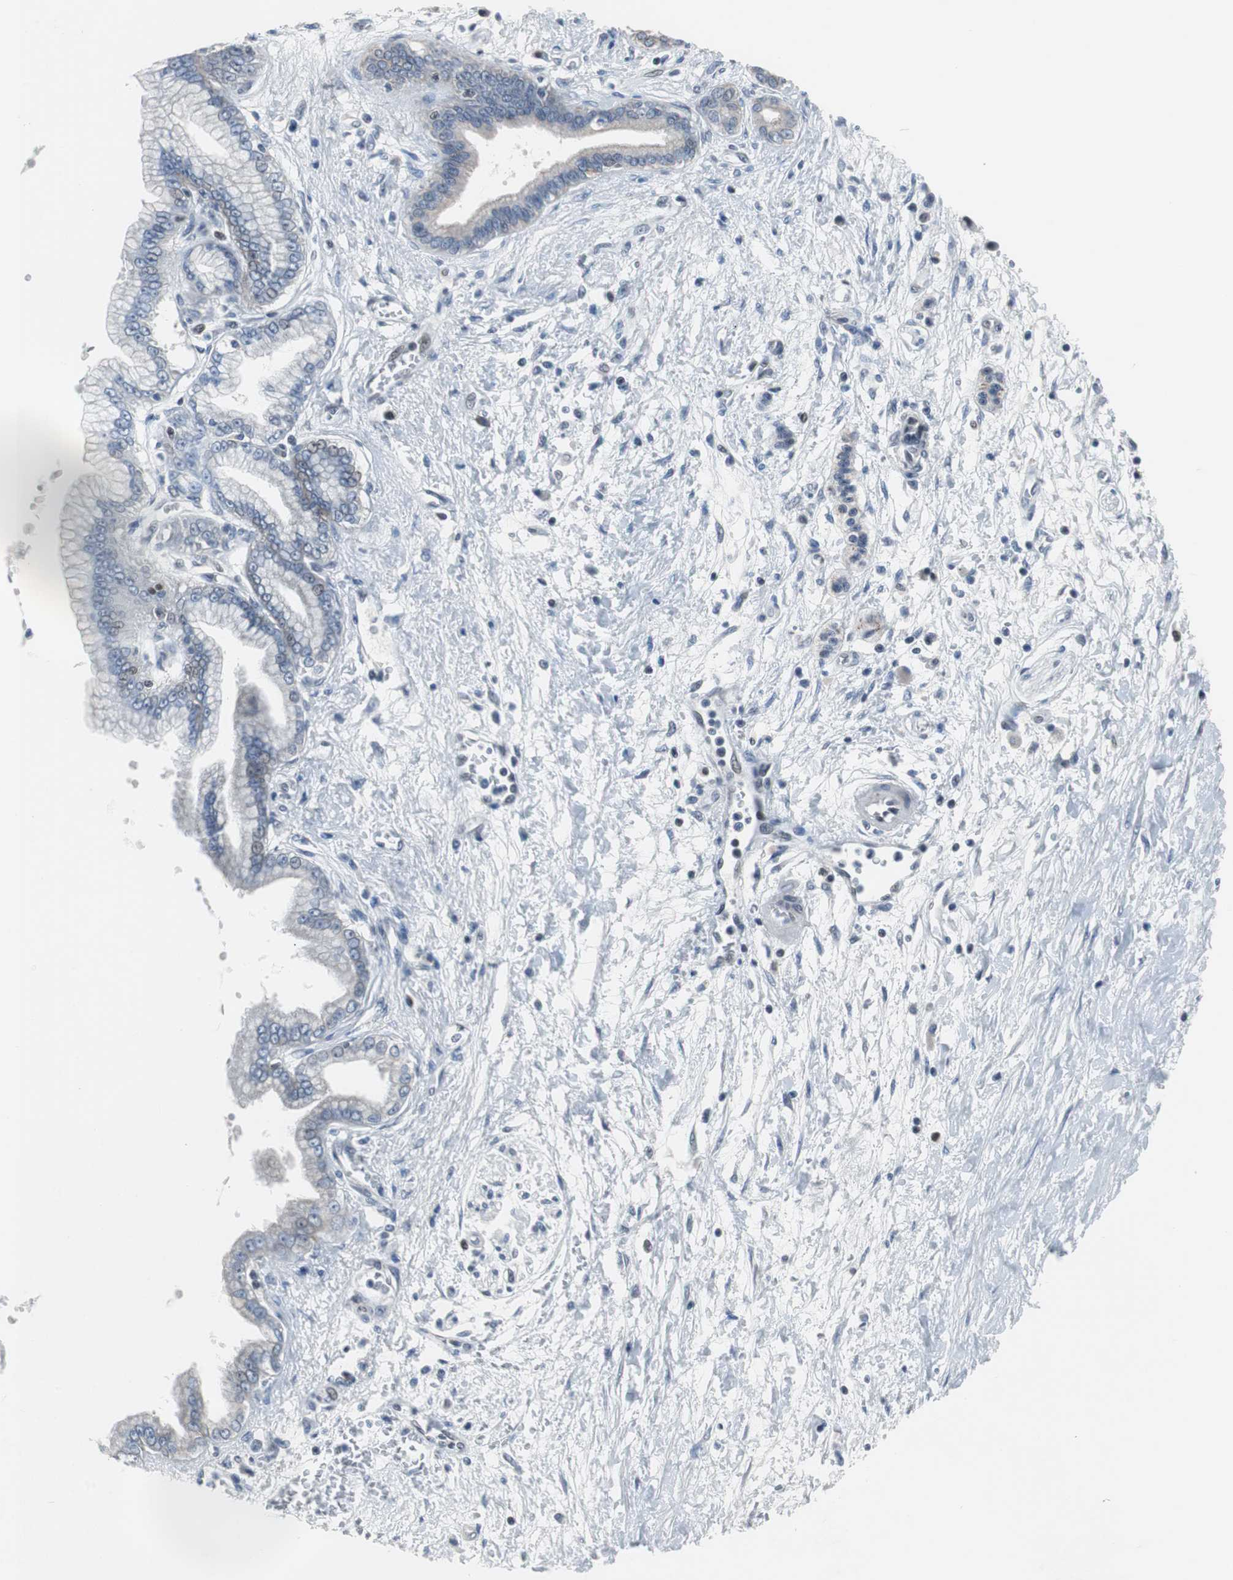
{"staining": {"intensity": "weak", "quantity": "<25%", "location": "nuclear"}, "tissue": "pancreatic cancer", "cell_type": "Tumor cells", "image_type": "cancer", "snomed": [{"axis": "morphology", "description": "Adenocarcinoma, NOS"}, {"axis": "topography", "description": "Pancreas"}], "caption": "A micrograph of pancreatic cancer stained for a protein displays no brown staining in tumor cells.", "gene": "TP63", "patient": {"sex": "male", "age": 59}}